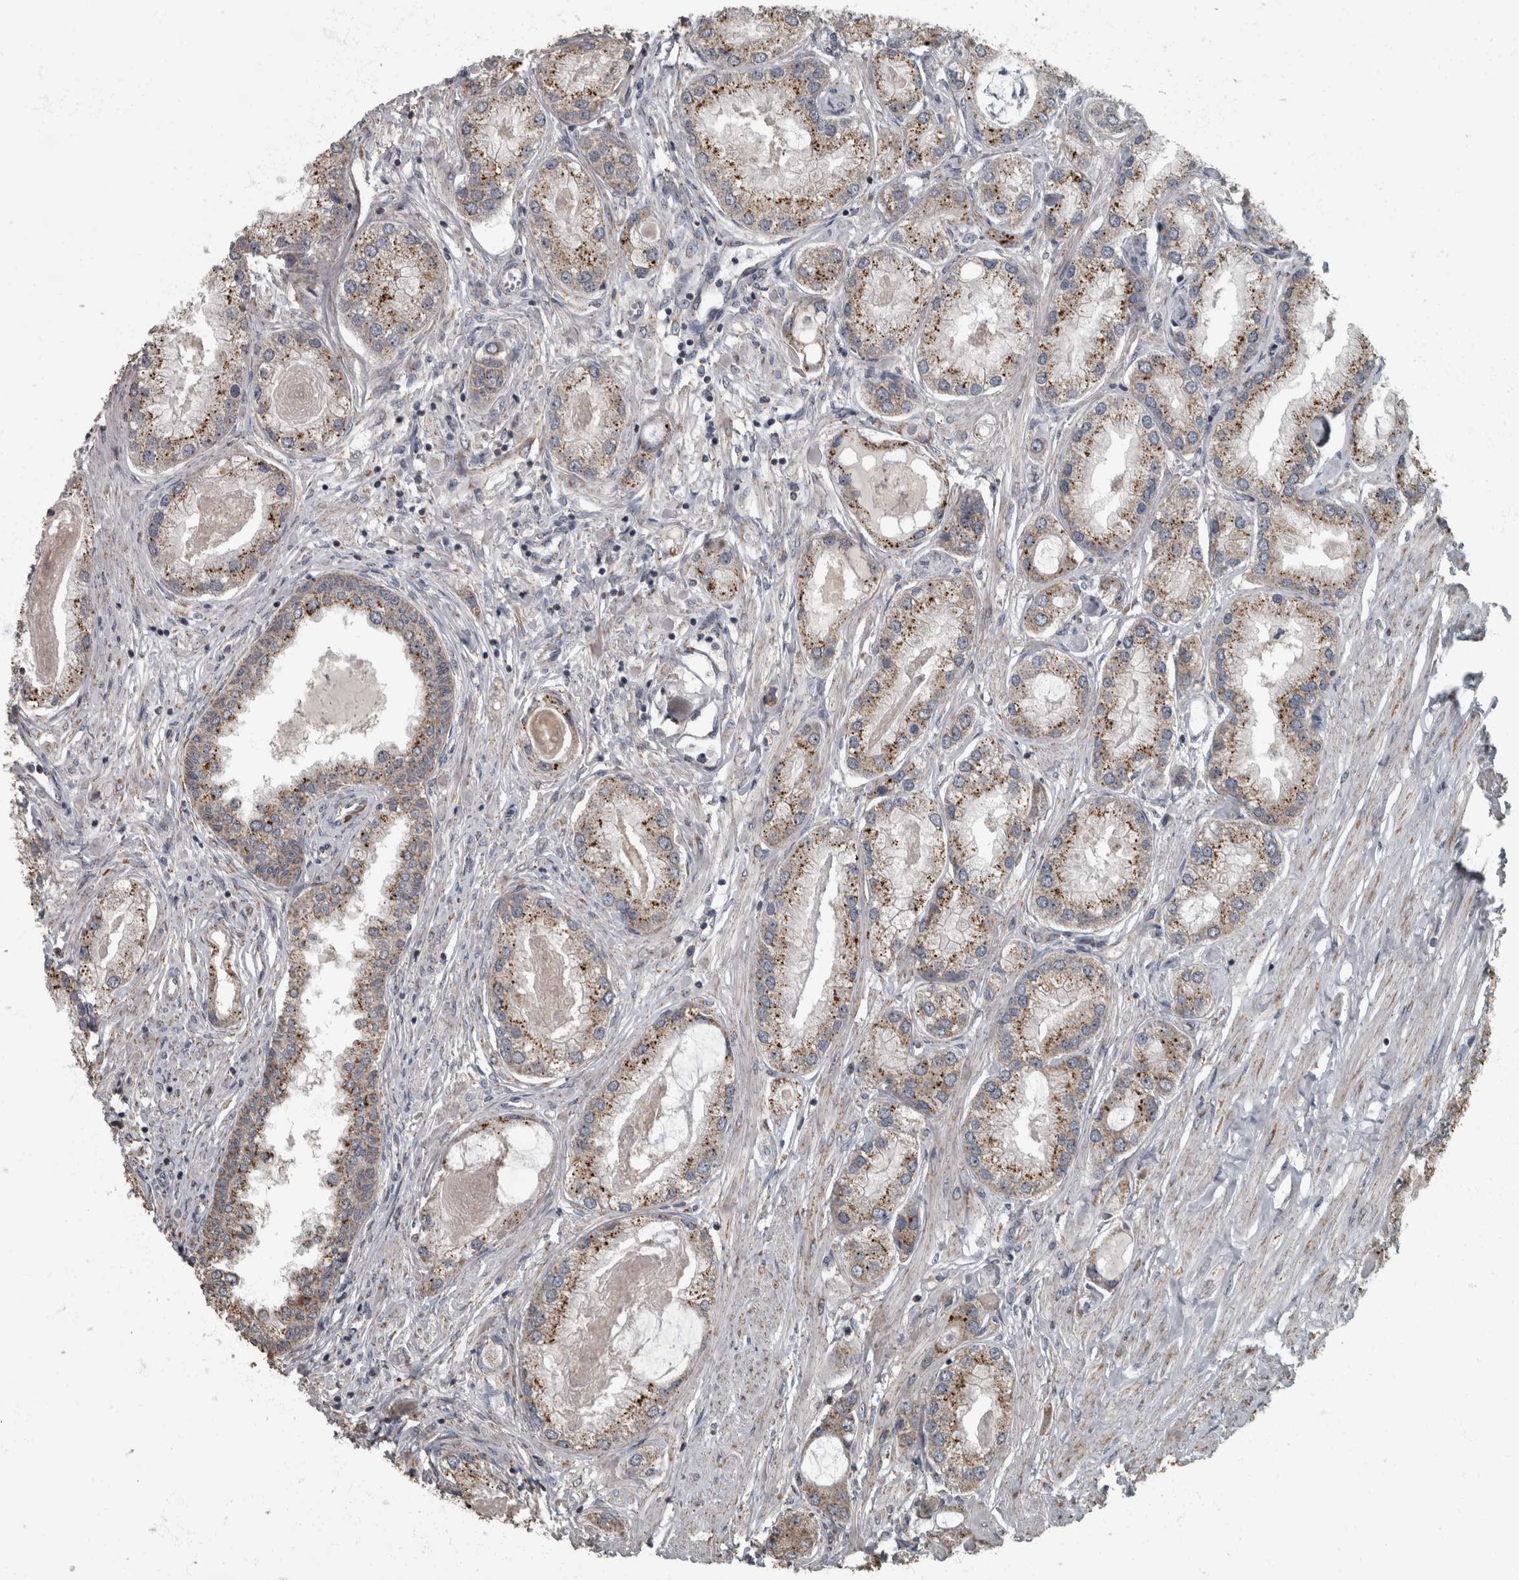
{"staining": {"intensity": "moderate", "quantity": ">75%", "location": "cytoplasmic/membranous"}, "tissue": "prostate cancer", "cell_type": "Tumor cells", "image_type": "cancer", "snomed": [{"axis": "morphology", "description": "Adenocarcinoma, Low grade"}, {"axis": "topography", "description": "Prostate"}], "caption": "Human prostate cancer (adenocarcinoma (low-grade)) stained with a brown dye exhibits moderate cytoplasmic/membranous positive positivity in about >75% of tumor cells.", "gene": "RABGGTB", "patient": {"sex": "male", "age": 62}}